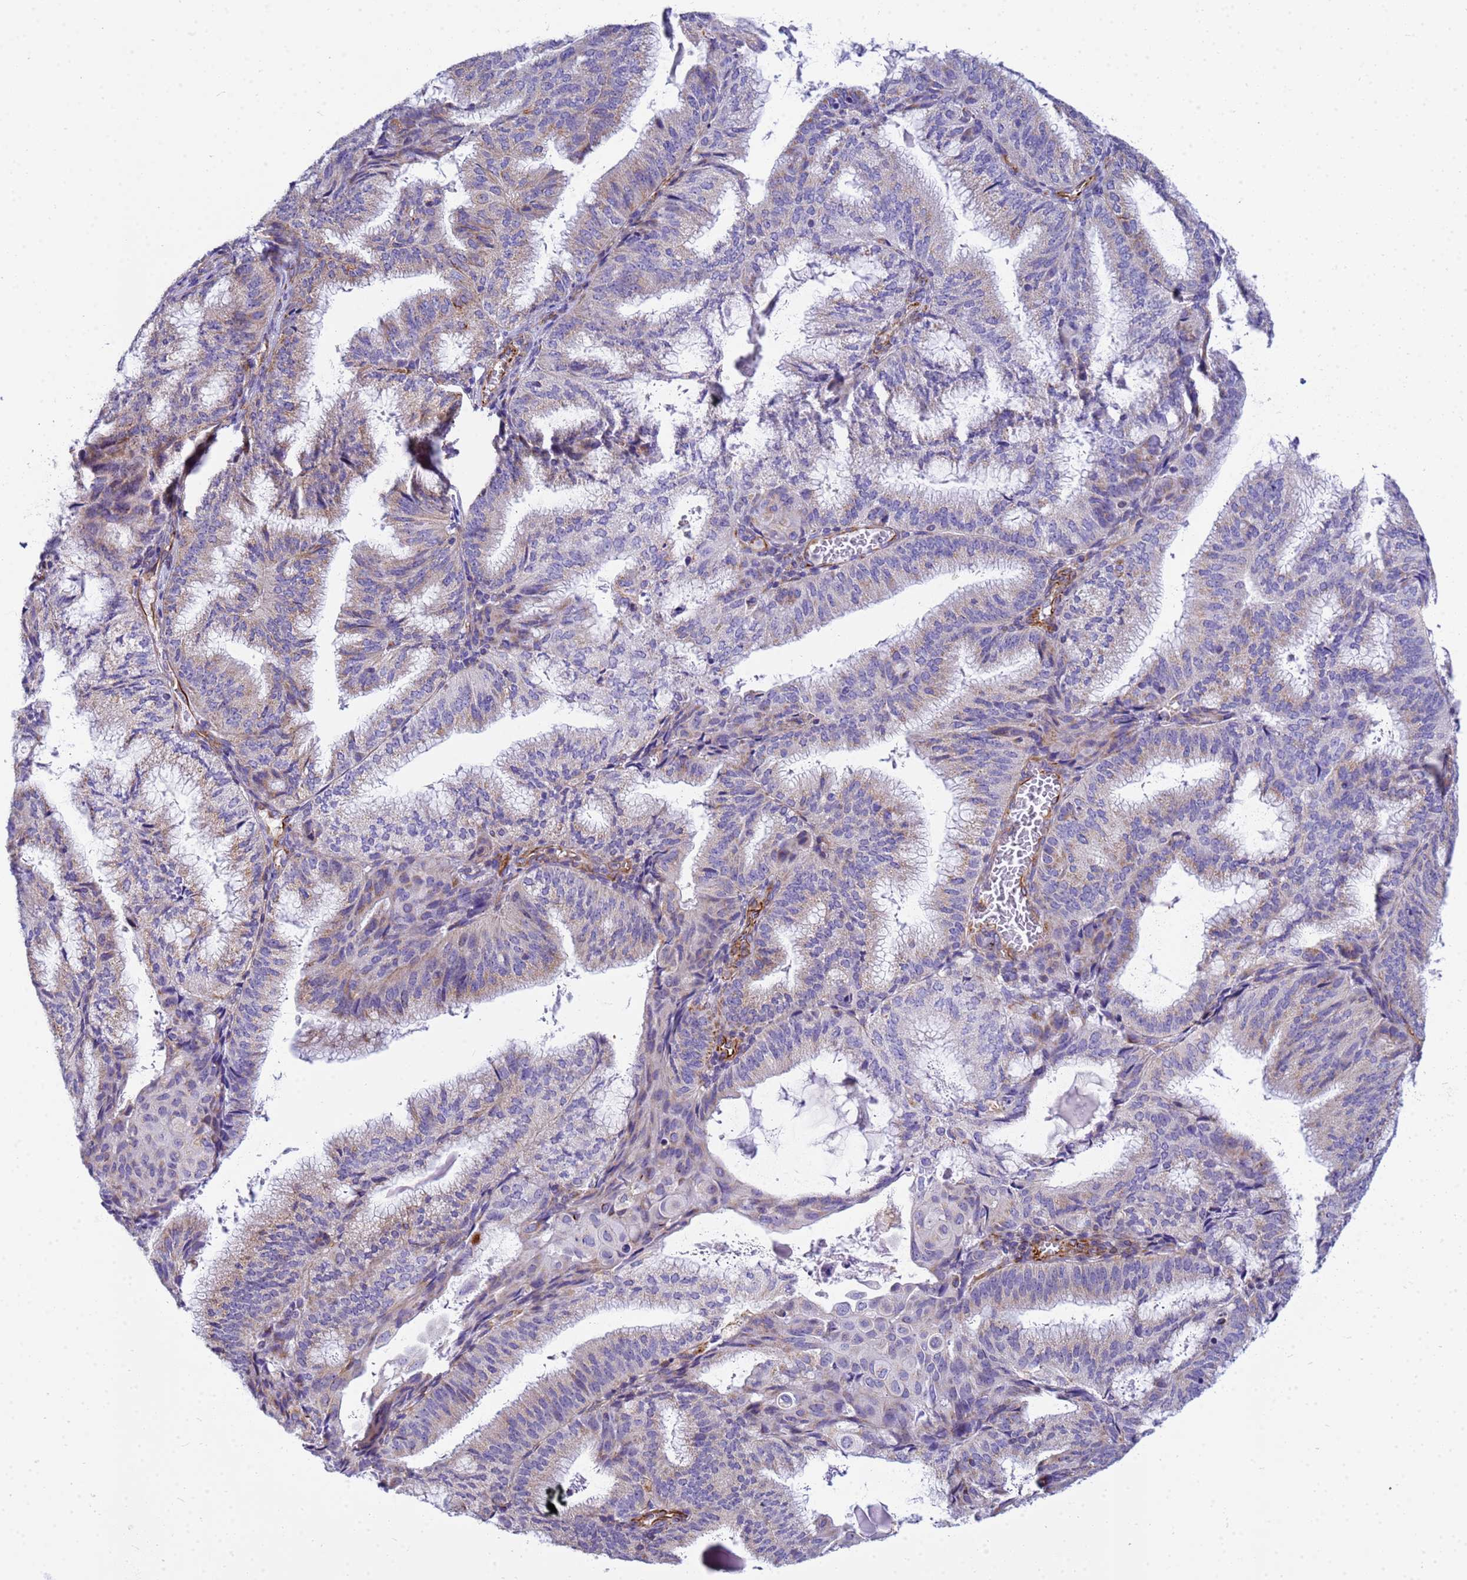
{"staining": {"intensity": "weak", "quantity": "25%-75%", "location": "cytoplasmic/membranous"}, "tissue": "endometrial cancer", "cell_type": "Tumor cells", "image_type": "cancer", "snomed": [{"axis": "morphology", "description": "Adenocarcinoma, NOS"}, {"axis": "topography", "description": "Endometrium"}], "caption": "Adenocarcinoma (endometrial) stained for a protein (brown) displays weak cytoplasmic/membranous positive positivity in approximately 25%-75% of tumor cells.", "gene": "UBXN2B", "patient": {"sex": "female", "age": 49}}